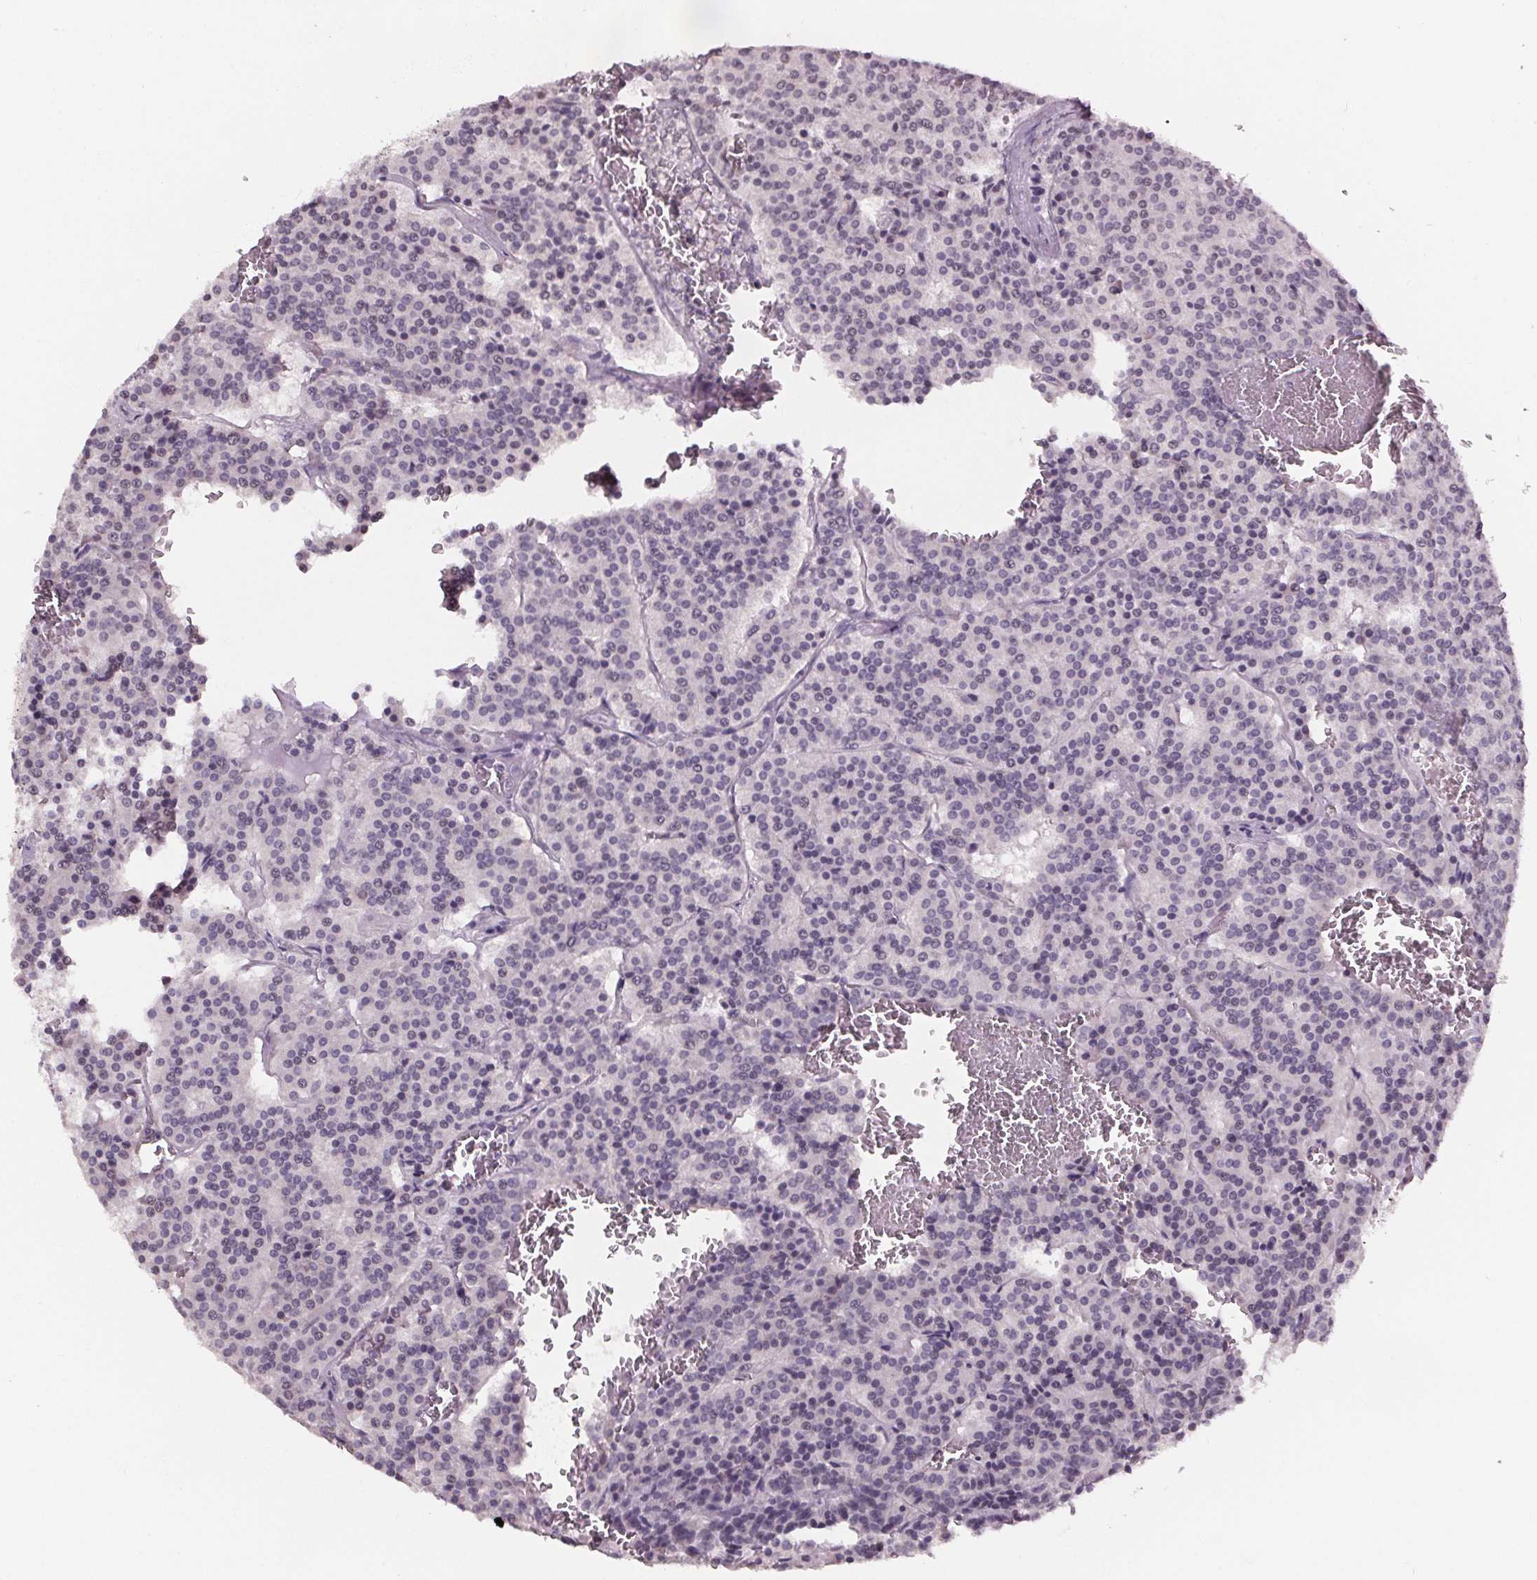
{"staining": {"intensity": "negative", "quantity": "none", "location": "none"}, "tissue": "carcinoid", "cell_type": "Tumor cells", "image_type": "cancer", "snomed": [{"axis": "morphology", "description": "Carcinoid, malignant, NOS"}, {"axis": "topography", "description": "Lung"}], "caption": "This micrograph is of carcinoid (malignant) stained with immunohistochemistry (IHC) to label a protein in brown with the nuclei are counter-stained blue. There is no expression in tumor cells.", "gene": "NKX6-1", "patient": {"sex": "male", "age": 70}}